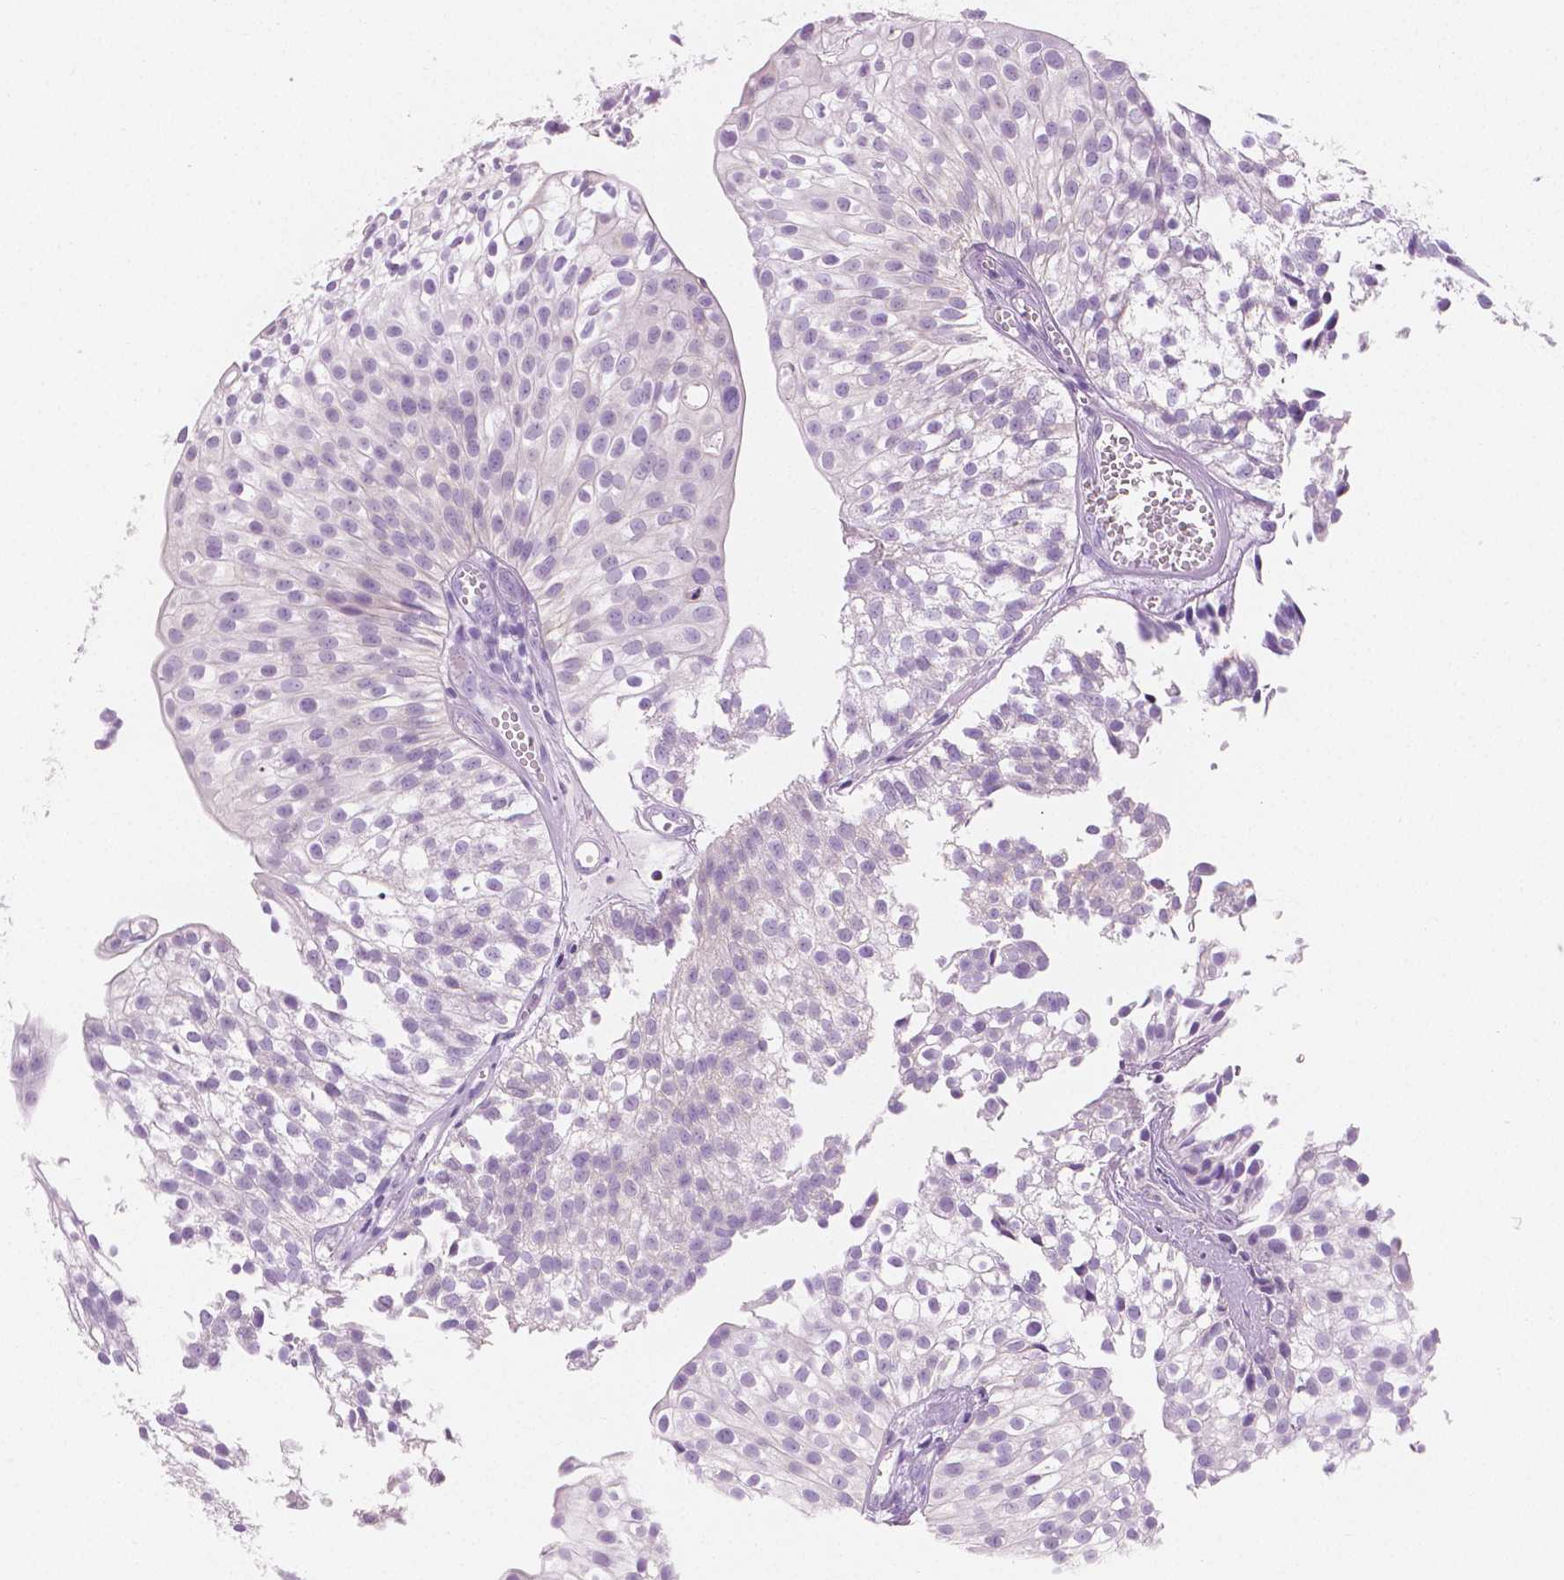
{"staining": {"intensity": "negative", "quantity": "none", "location": "none"}, "tissue": "urothelial cancer", "cell_type": "Tumor cells", "image_type": "cancer", "snomed": [{"axis": "morphology", "description": "Urothelial carcinoma, Low grade"}, {"axis": "topography", "description": "Urinary bladder"}], "caption": "The image reveals no staining of tumor cells in urothelial cancer.", "gene": "PLIN4", "patient": {"sex": "male", "age": 70}}